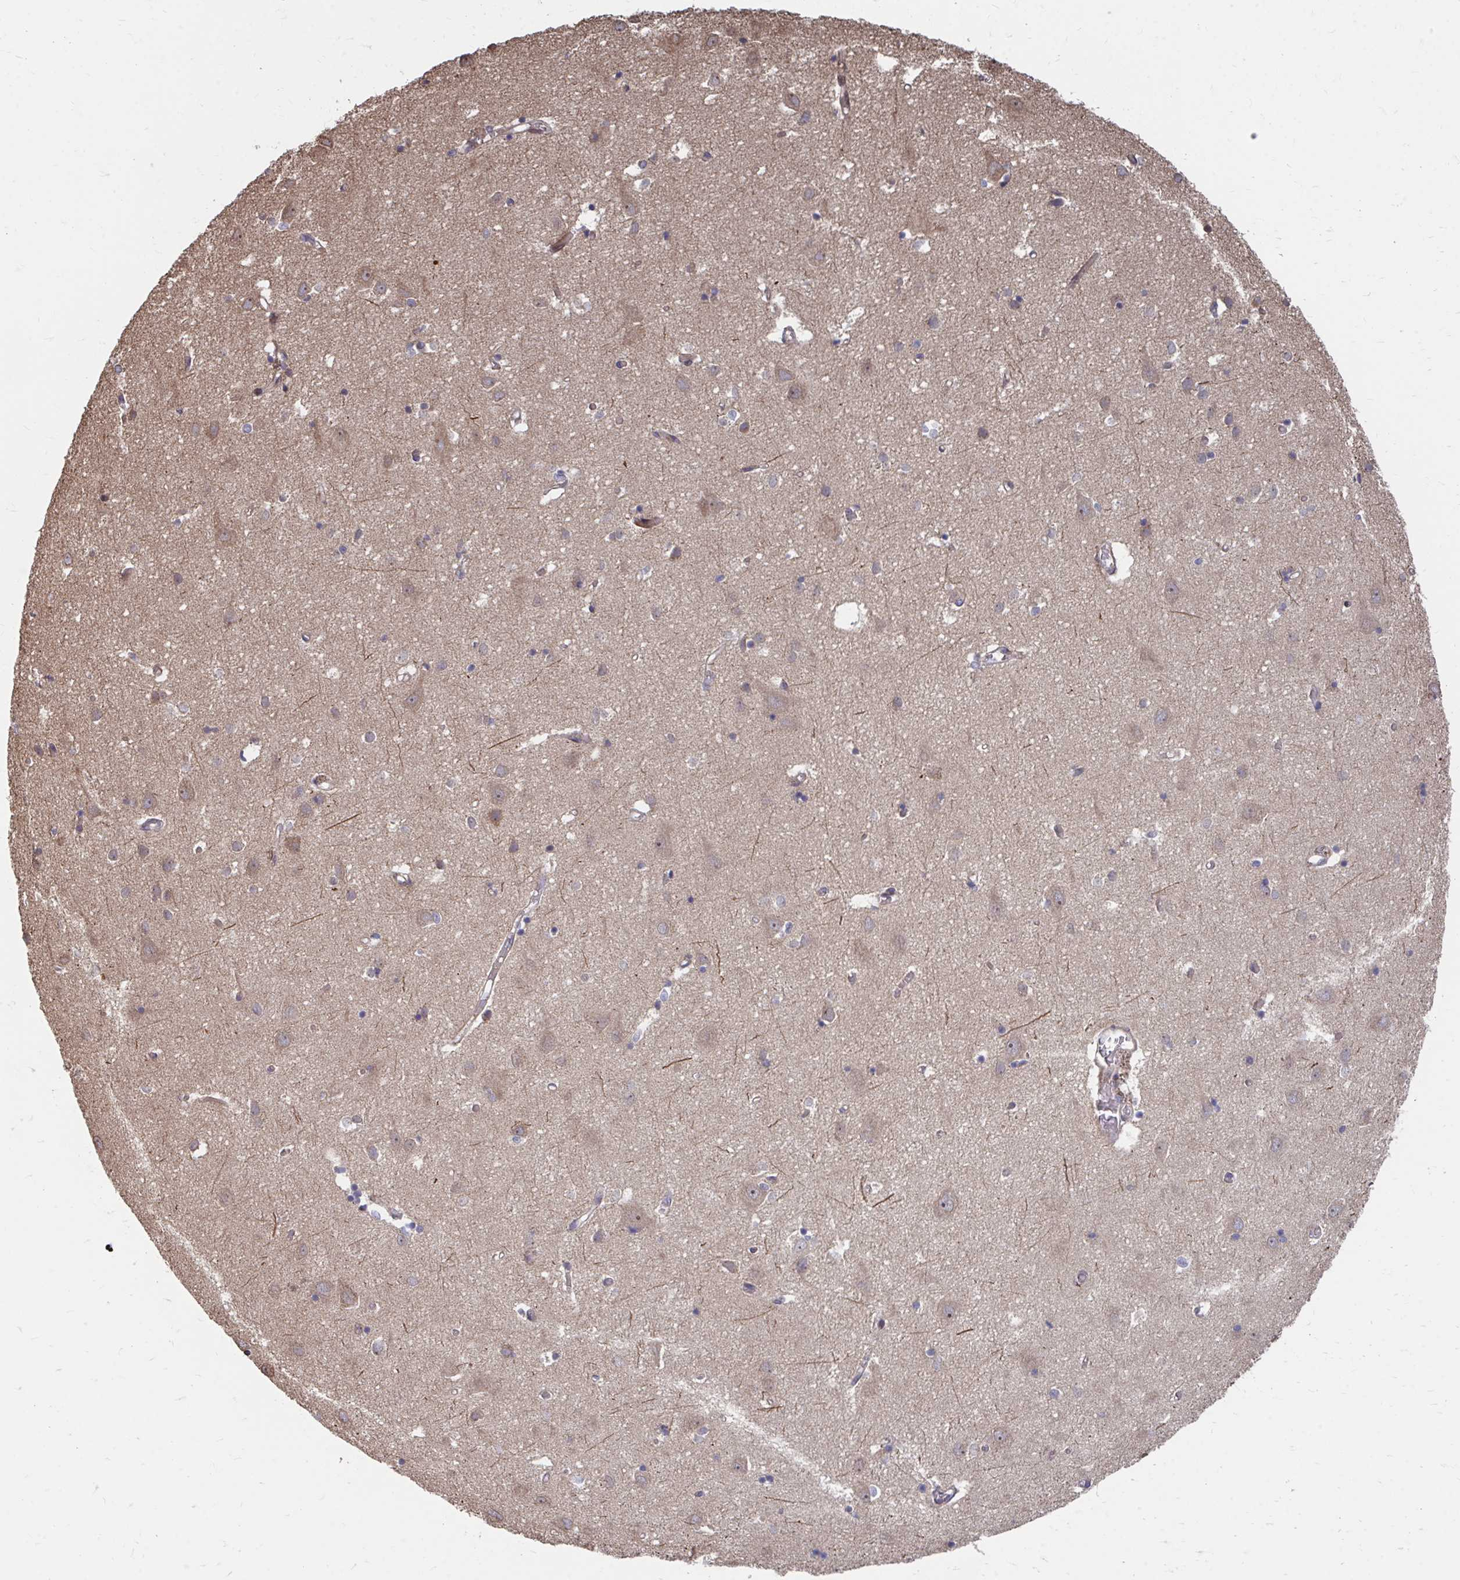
{"staining": {"intensity": "weak", "quantity": "25%-75%", "location": "cytoplasmic/membranous"}, "tissue": "cerebral cortex", "cell_type": "Endothelial cells", "image_type": "normal", "snomed": [{"axis": "morphology", "description": "Normal tissue, NOS"}, {"axis": "topography", "description": "Cerebral cortex"}], "caption": "DAB (3,3'-diaminobenzidine) immunohistochemical staining of benign cerebral cortex exhibits weak cytoplasmic/membranous protein staining in about 25%-75% of endothelial cells.", "gene": "FAM89A", "patient": {"sex": "male", "age": 70}}